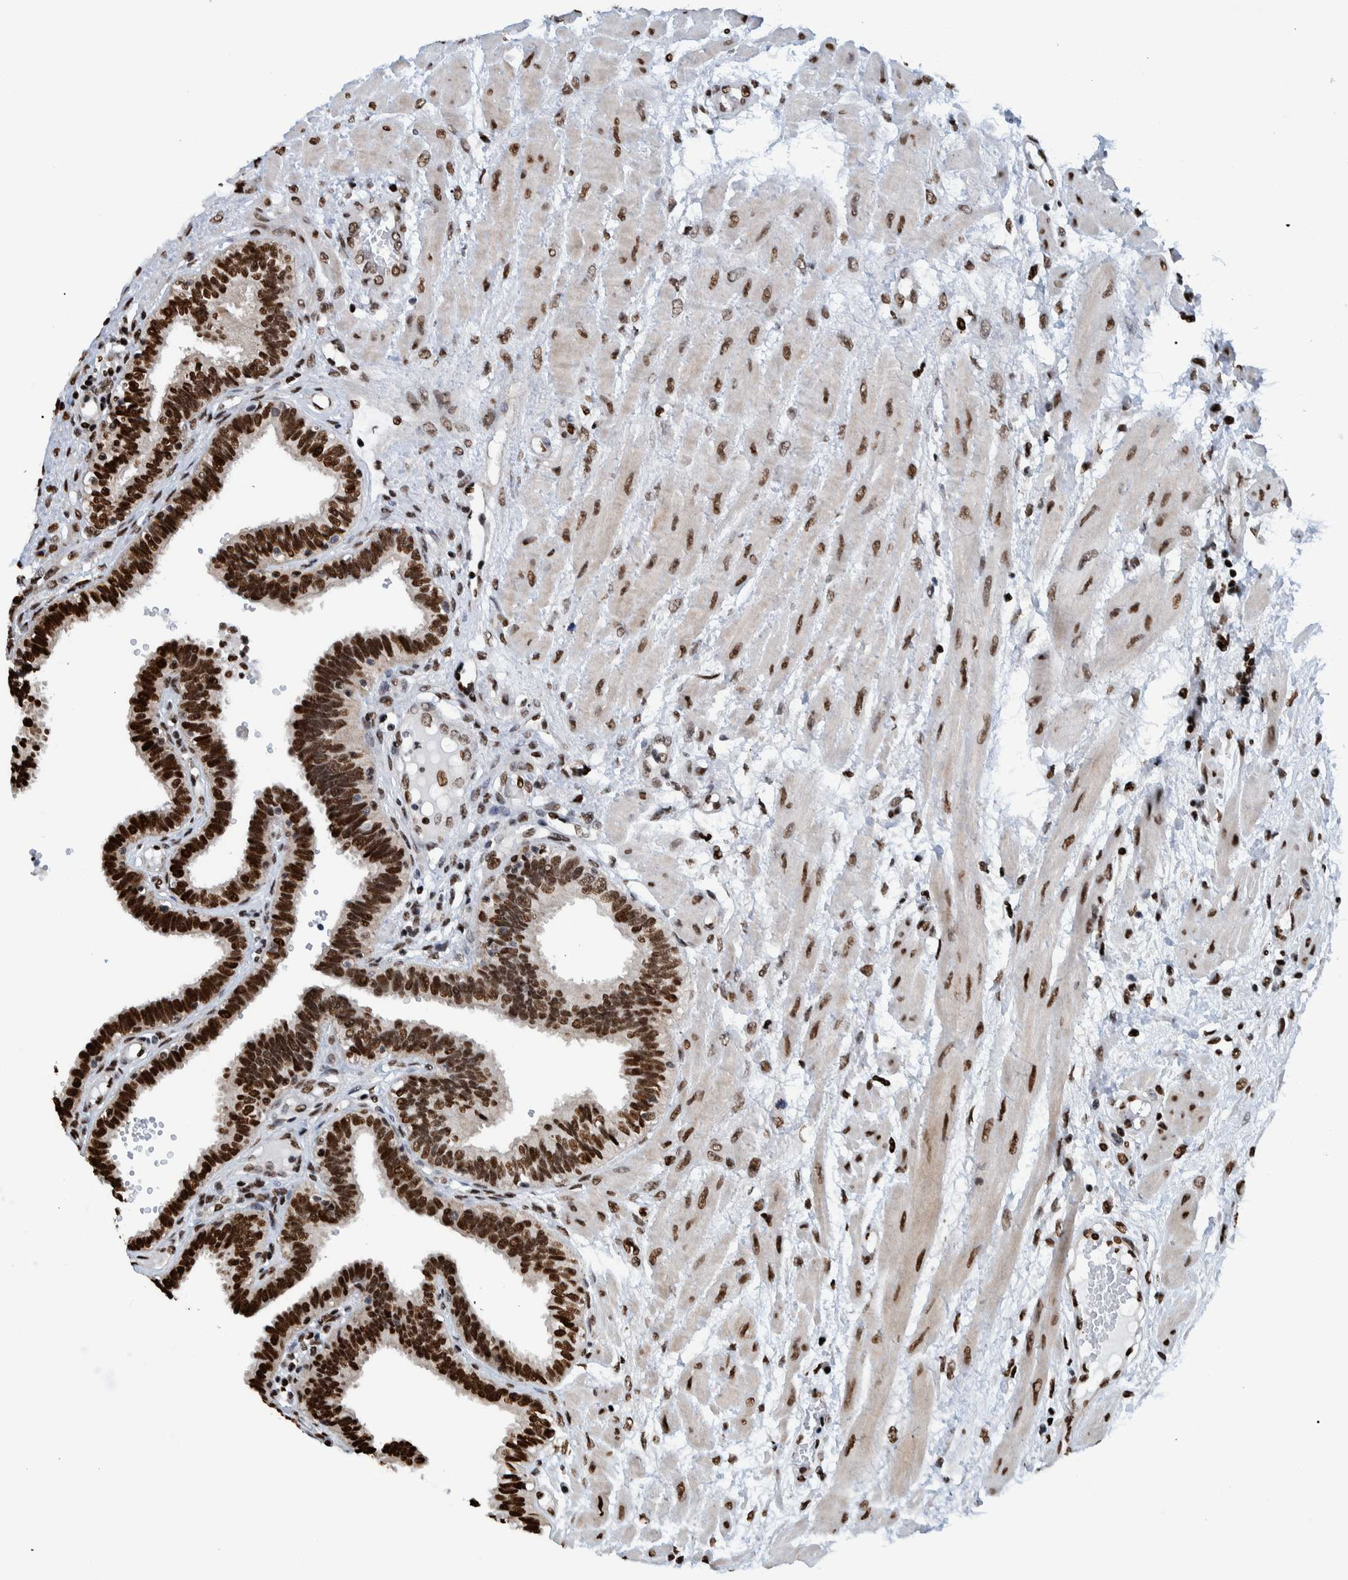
{"staining": {"intensity": "strong", "quantity": ">75%", "location": "nuclear"}, "tissue": "fallopian tube", "cell_type": "Glandular cells", "image_type": "normal", "snomed": [{"axis": "morphology", "description": "Normal tissue, NOS"}, {"axis": "topography", "description": "Fallopian tube"}], "caption": "Fallopian tube stained with immunohistochemistry exhibits strong nuclear positivity in approximately >75% of glandular cells.", "gene": "HEATR9", "patient": {"sex": "female", "age": 32}}